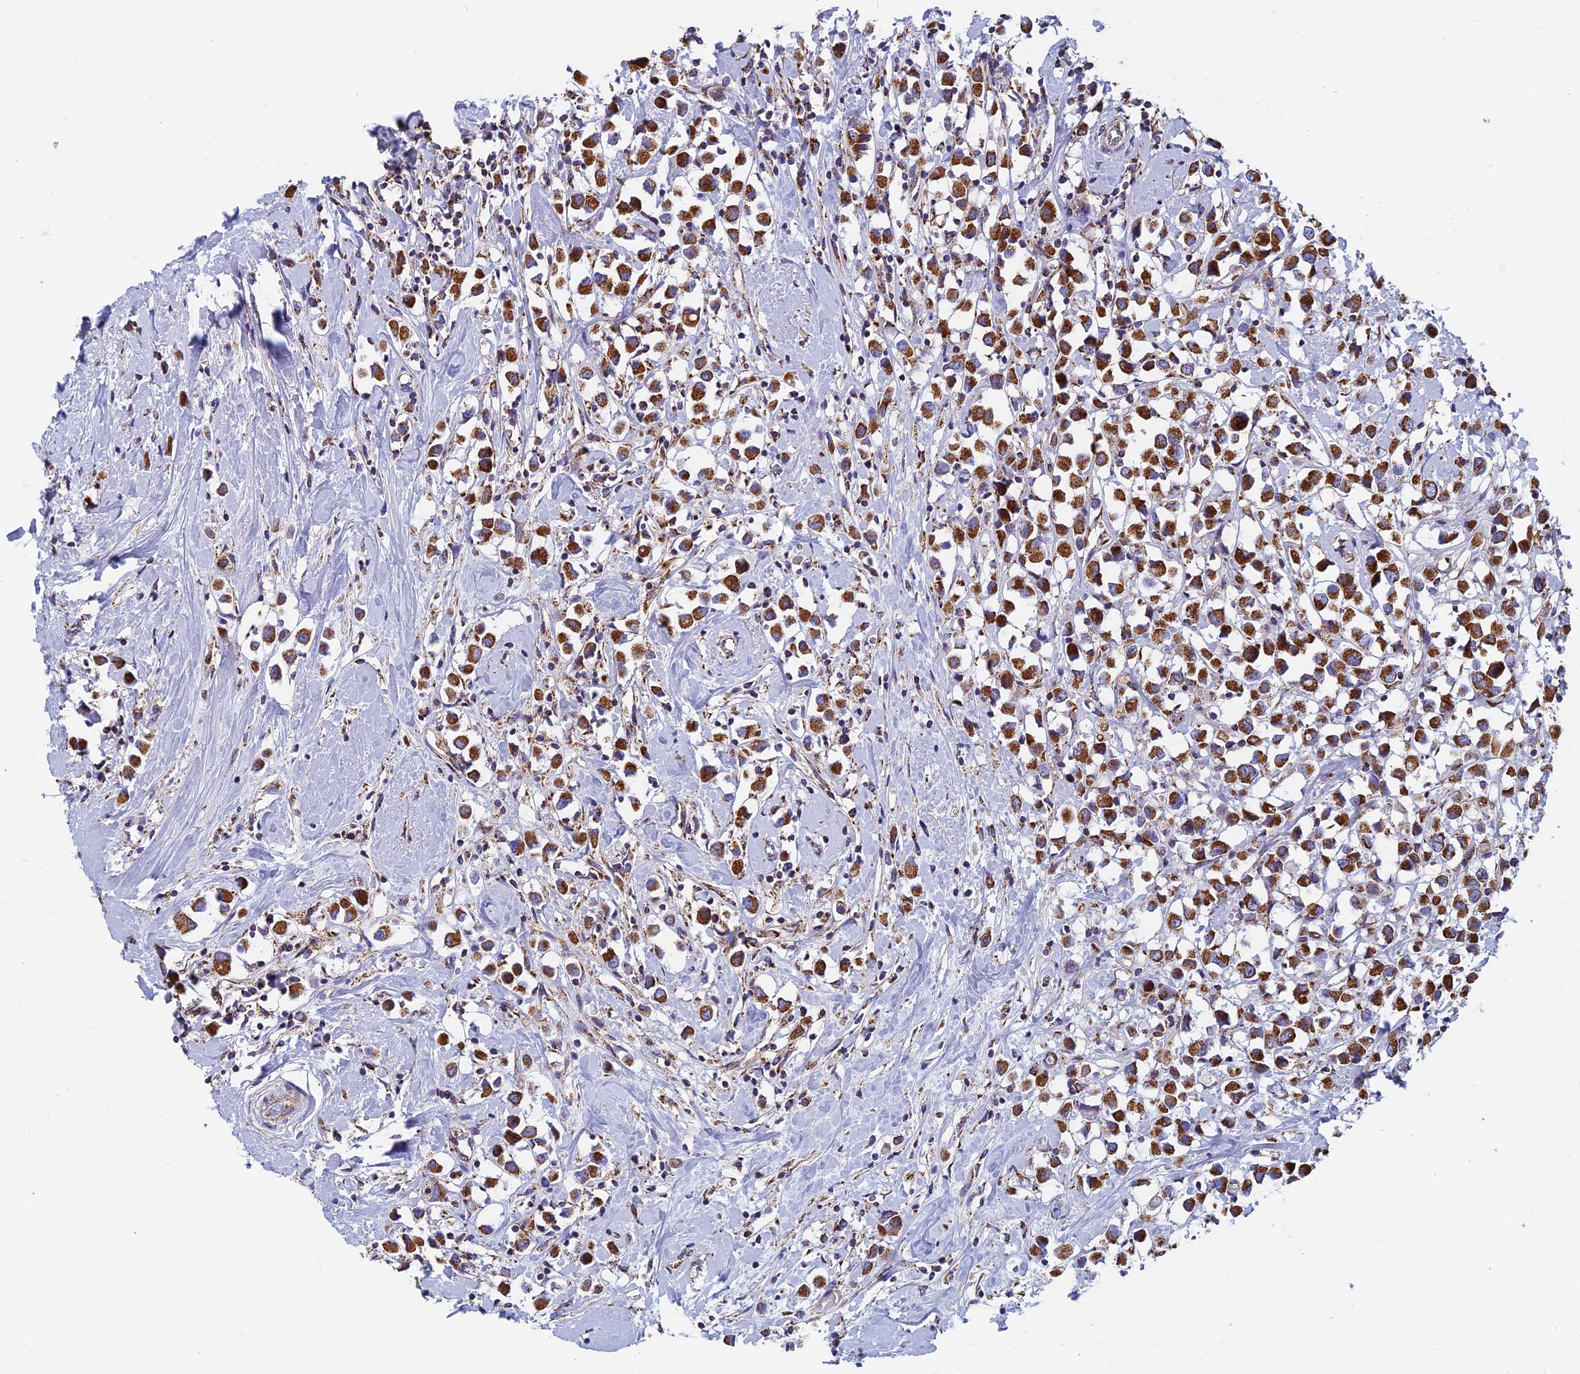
{"staining": {"intensity": "strong", "quantity": ">75%", "location": "cytoplasmic/membranous"}, "tissue": "breast cancer", "cell_type": "Tumor cells", "image_type": "cancer", "snomed": [{"axis": "morphology", "description": "Duct carcinoma"}, {"axis": "topography", "description": "Breast"}], "caption": "Protein expression analysis of breast cancer (intraductal carcinoma) exhibits strong cytoplasmic/membranous staining in about >75% of tumor cells.", "gene": "MRPS9", "patient": {"sex": "female", "age": 61}}